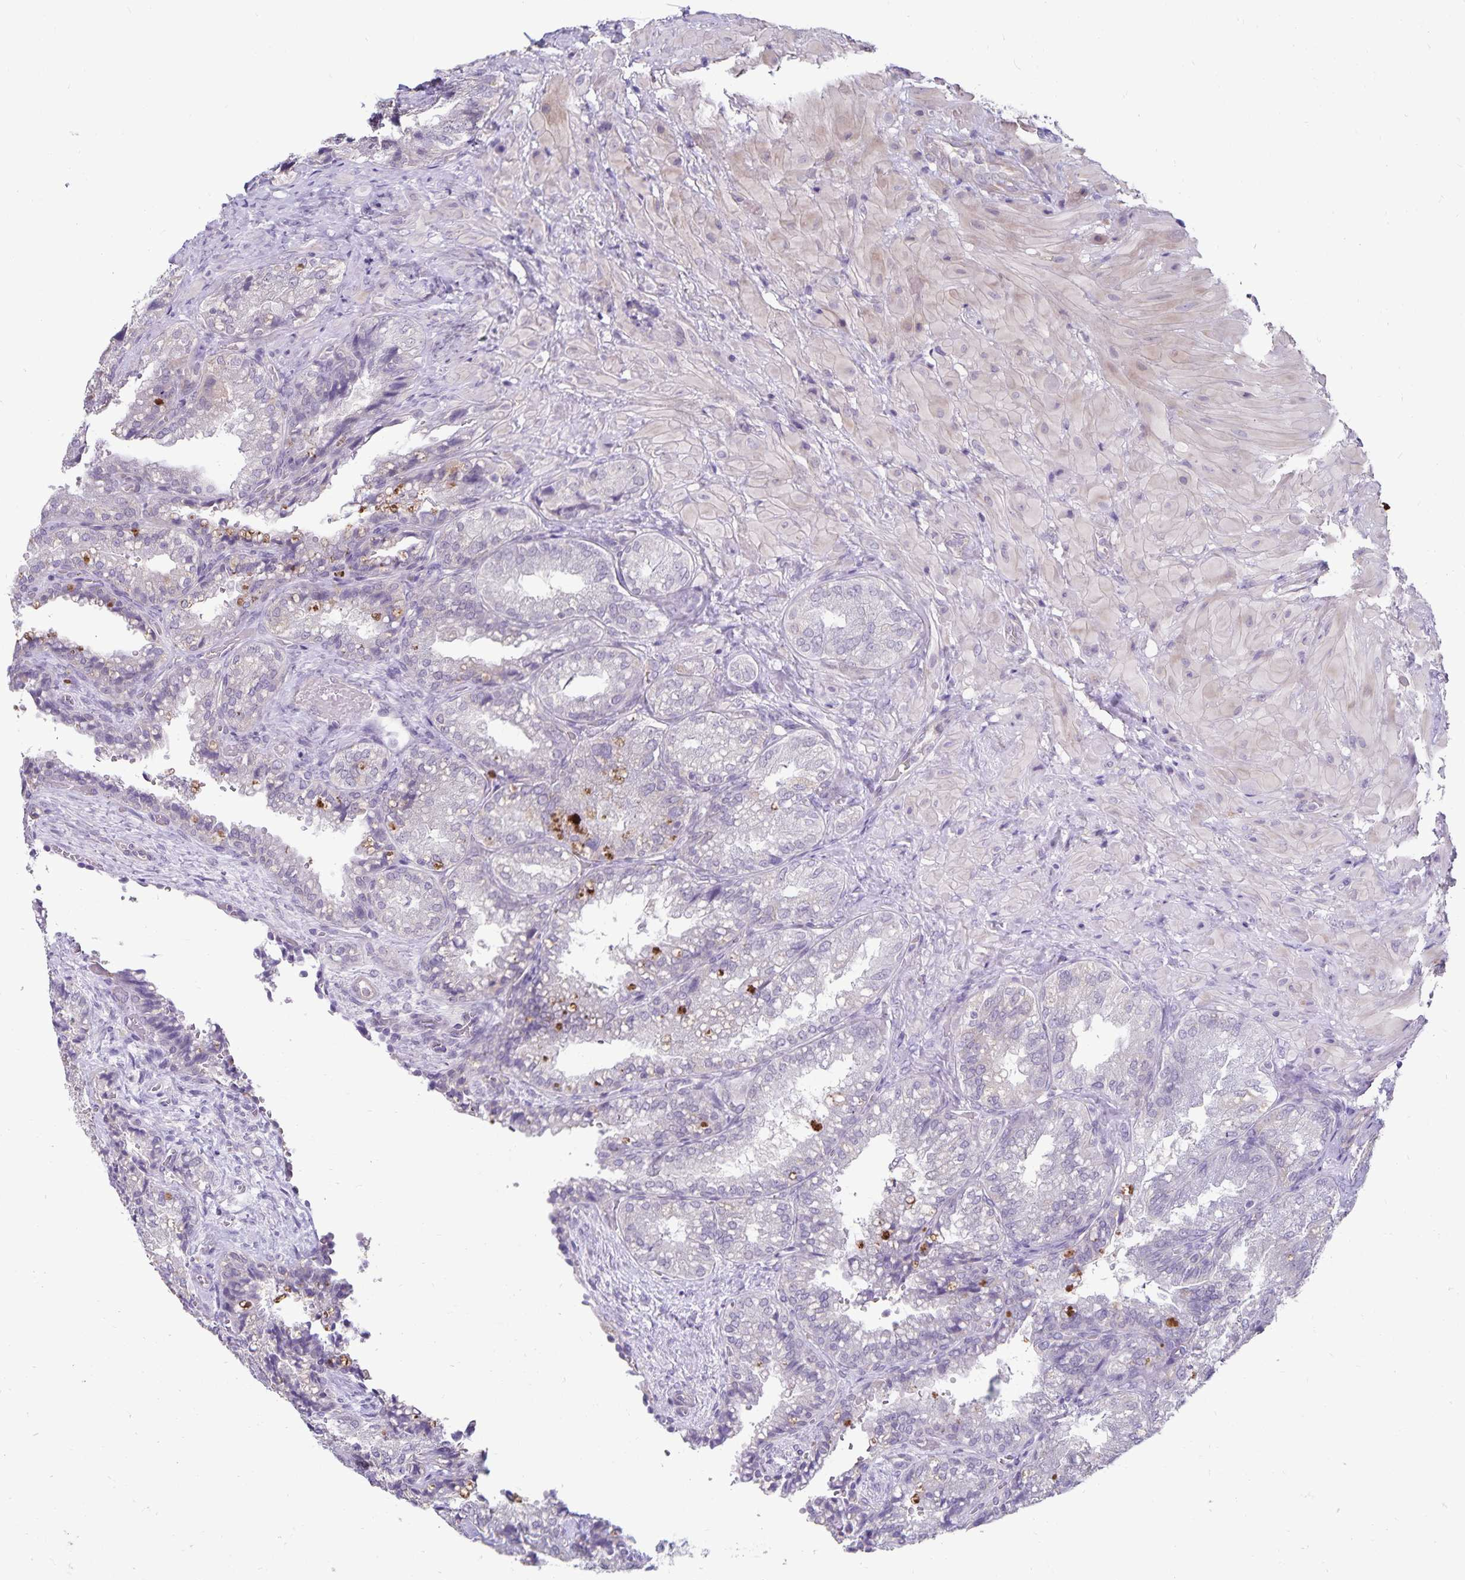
{"staining": {"intensity": "negative", "quantity": "none", "location": "none"}, "tissue": "seminal vesicle", "cell_type": "Glandular cells", "image_type": "normal", "snomed": [{"axis": "morphology", "description": "Normal tissue, NOS"}, {"axis": "topography", "description": "Seminal veicle"}], "caption": "Histopathology image shows no protein positivity in glandular cells of normal seminal vesicle.", "gene": "CDKN2B", "patient": {"sex": "male", "age": 57}}